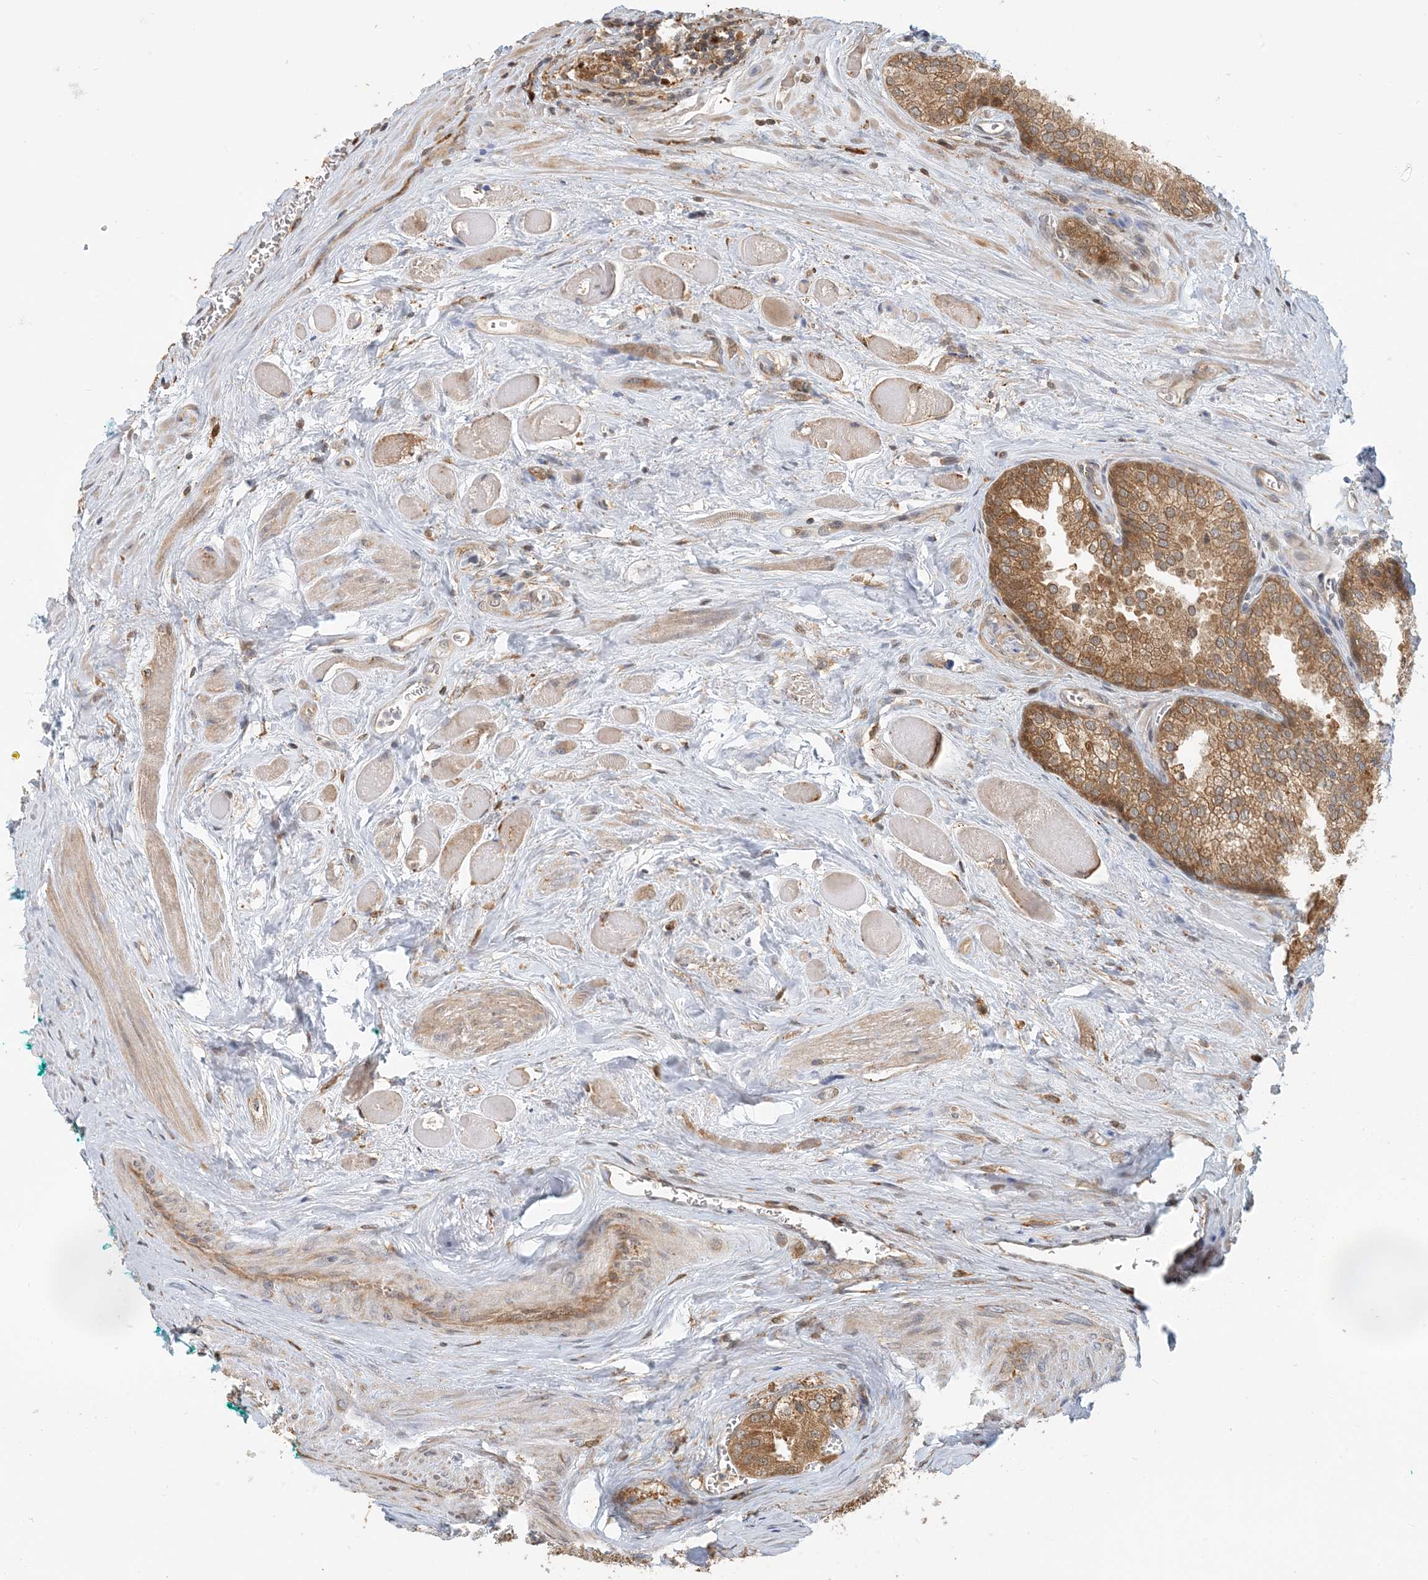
{"staining": {"intensity": "moderate", "quantity": ">75%", "location": "cytoplasmic/membranous"}, "tissue": "prostate cancer", "cell_type": "Tumor cells", "image_type": "cancer", "snomed": [{"axis": "morphology", "description": "Adenocarcinoma, Low grade"}, {"axis": "topography", "description": "Prostate"}], "caption": "A histopathology image of prostate cancer stained for a protein exhibits moderate cytoplasmic/membranous brown staining in tumor cells. (IHC, brightfield microscopy, high magnification).", "gene": "HNMT", "patient": {"sex": "male", "age": 67}}